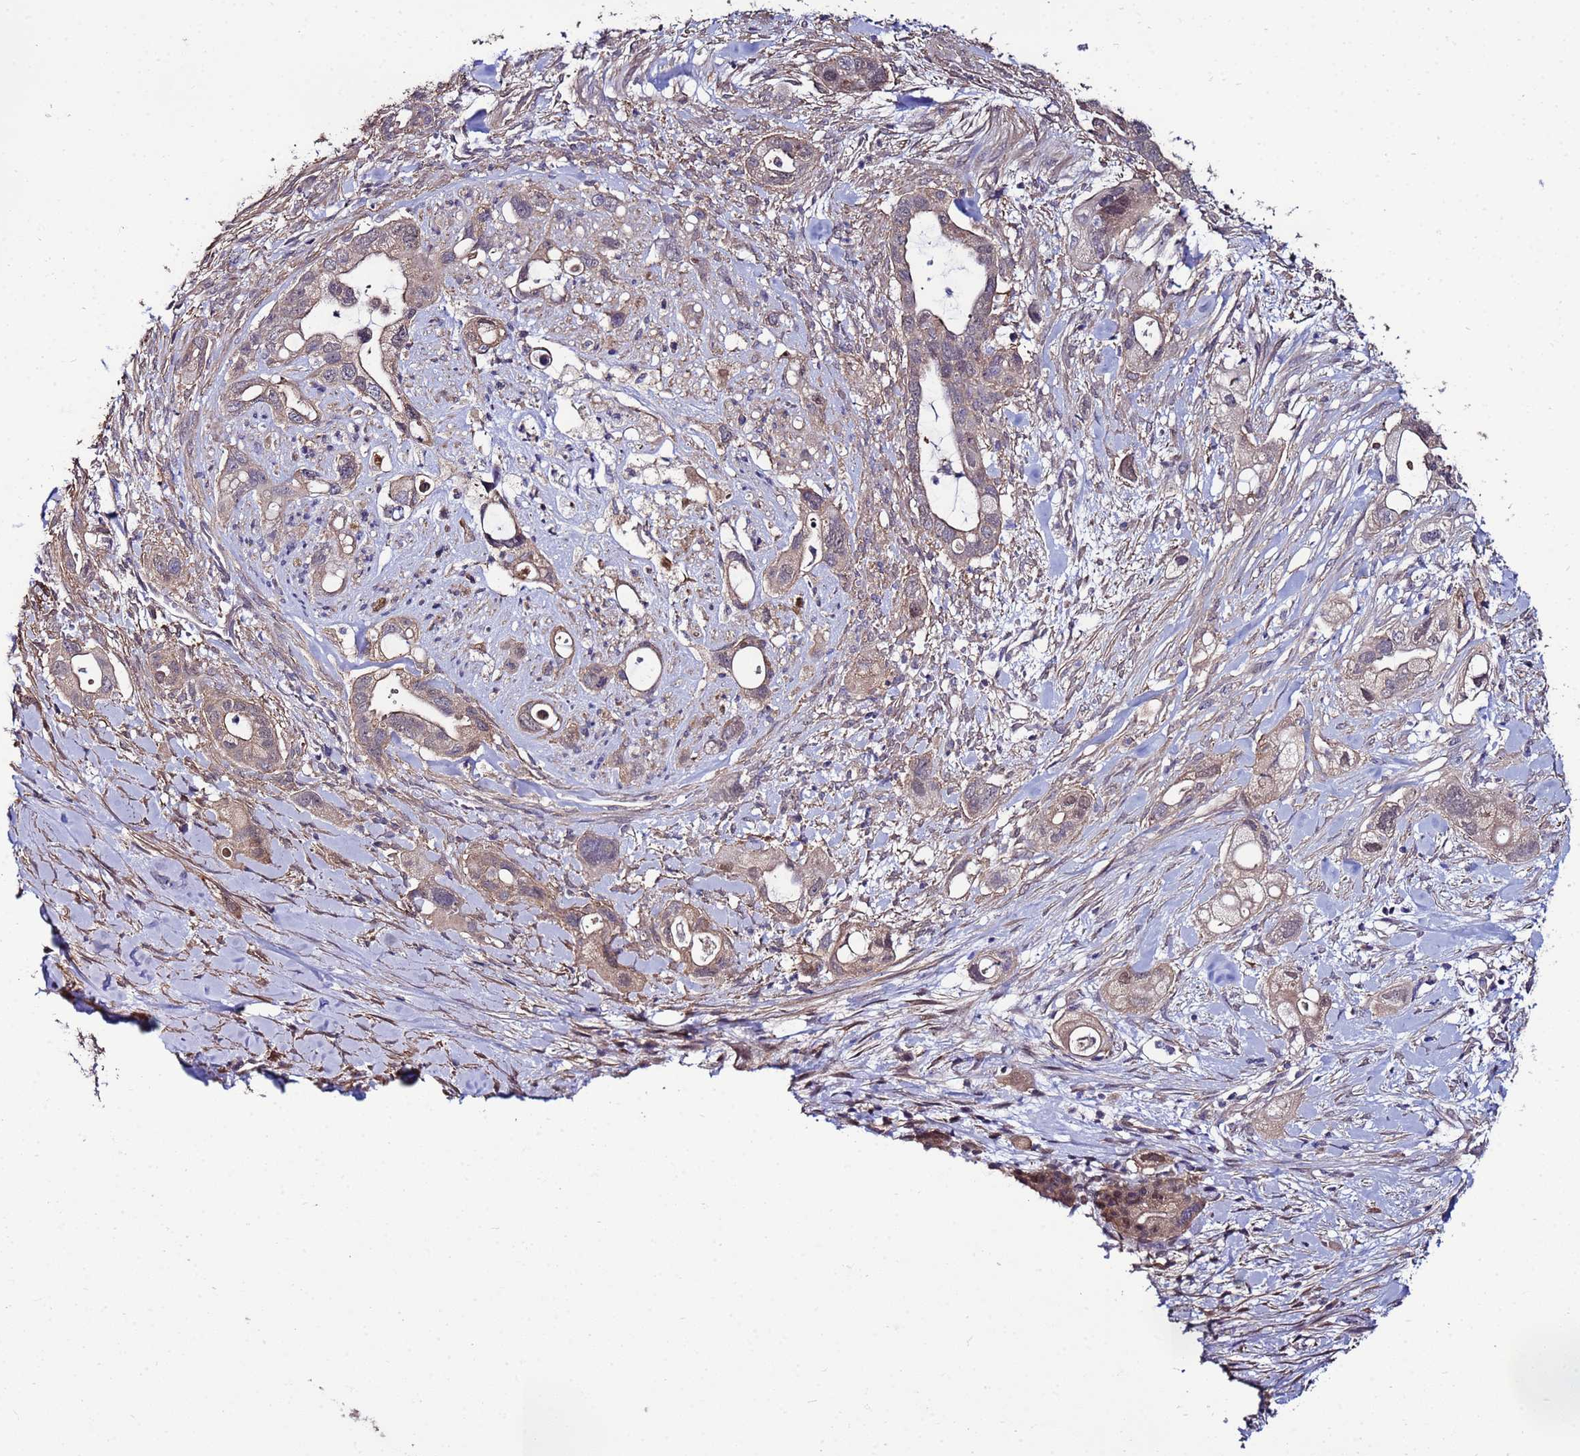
{"staining": {"intensity": "weak", "quantity": ">75%", "location": "cytoplasmic/membranous"}, "tissue": "pancreatic cancer", "cell_type": "Tumor cells", "image_type": "cancer", "snomed": [{"axis": "morphology", "description": "Adenocarcinoma, NOS"}, {"axis": "topography", "description": "Pancreas"}], "caption": "Immunohistochemical staining of human pancreatic cancer (adenocarcinoma) displays low levels of weak cytoplasmic/membranous protein positivity in approximately >75% of tumor cells. The staining was performed using DAB to visualize the protein expression in brown, while the nuclei were stained in blue with hematoxylin (Magnification: 20x).", "gene": "NAXE", "patient": {"sex": "male", "age": 44}}